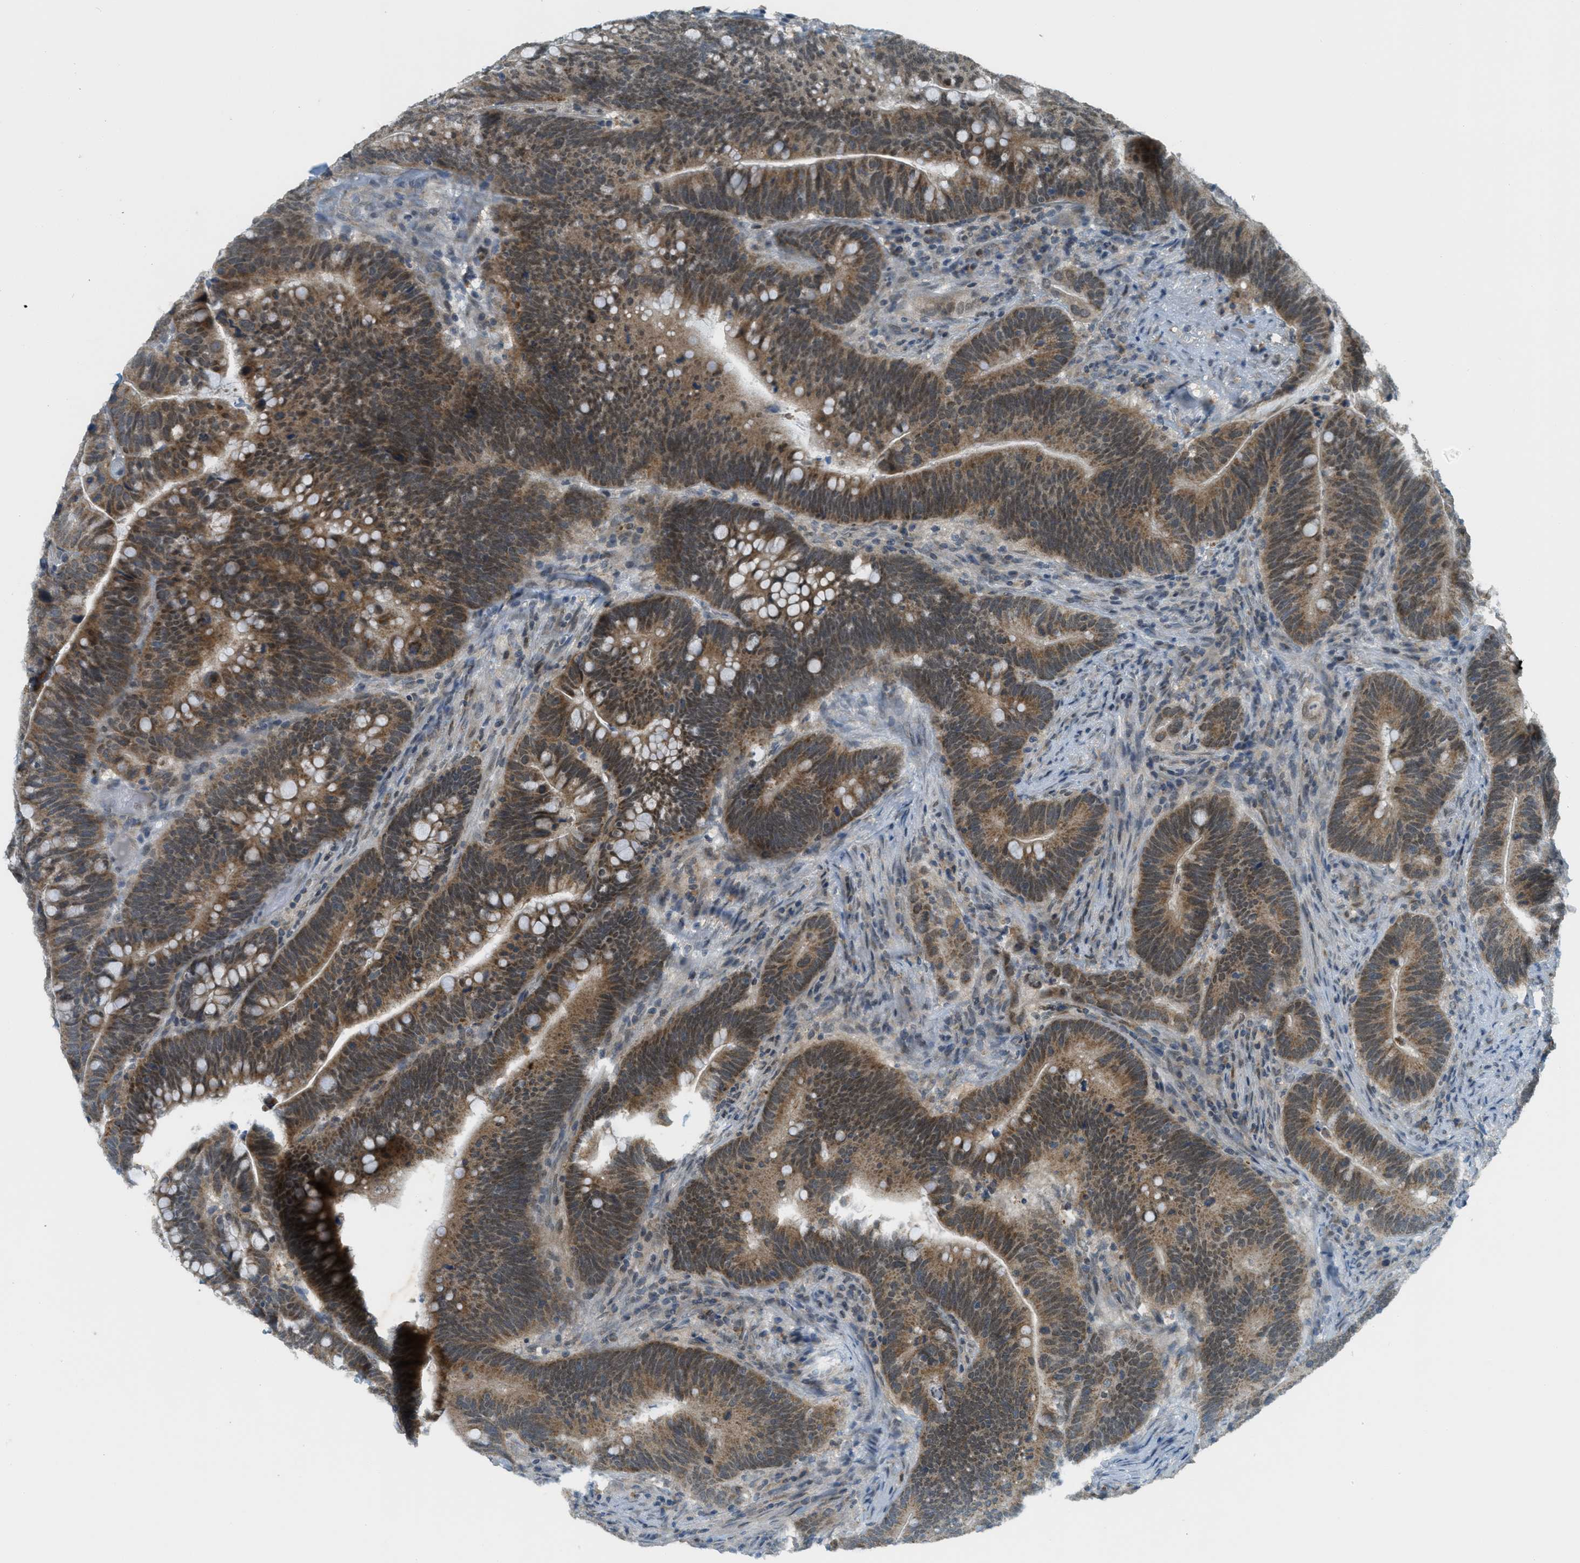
{"staining": {"intensity": "moderate", "quantity": ">75%", "location": "cytoplasmic/membranous"}, "tissue": "colorectal cancer", "cell_type": "Tumor cells", "image_type": "cancer", "snomed": [{"axis": "morphology", "description": "Normal tissue, NOS"}, {"axis": "morphology", "description": "Adenocarcinoma, NOS"}, {"axis": "topography", "description": "Colon"}], "caption": "Immunohistochemical staining of human colorectal cancer exhibits moderate cytoplasmic/membranous protein staining in about >75% of tumor cells.", "gene": "TCF20", "patient": {"sex": "female", "age": 66}}